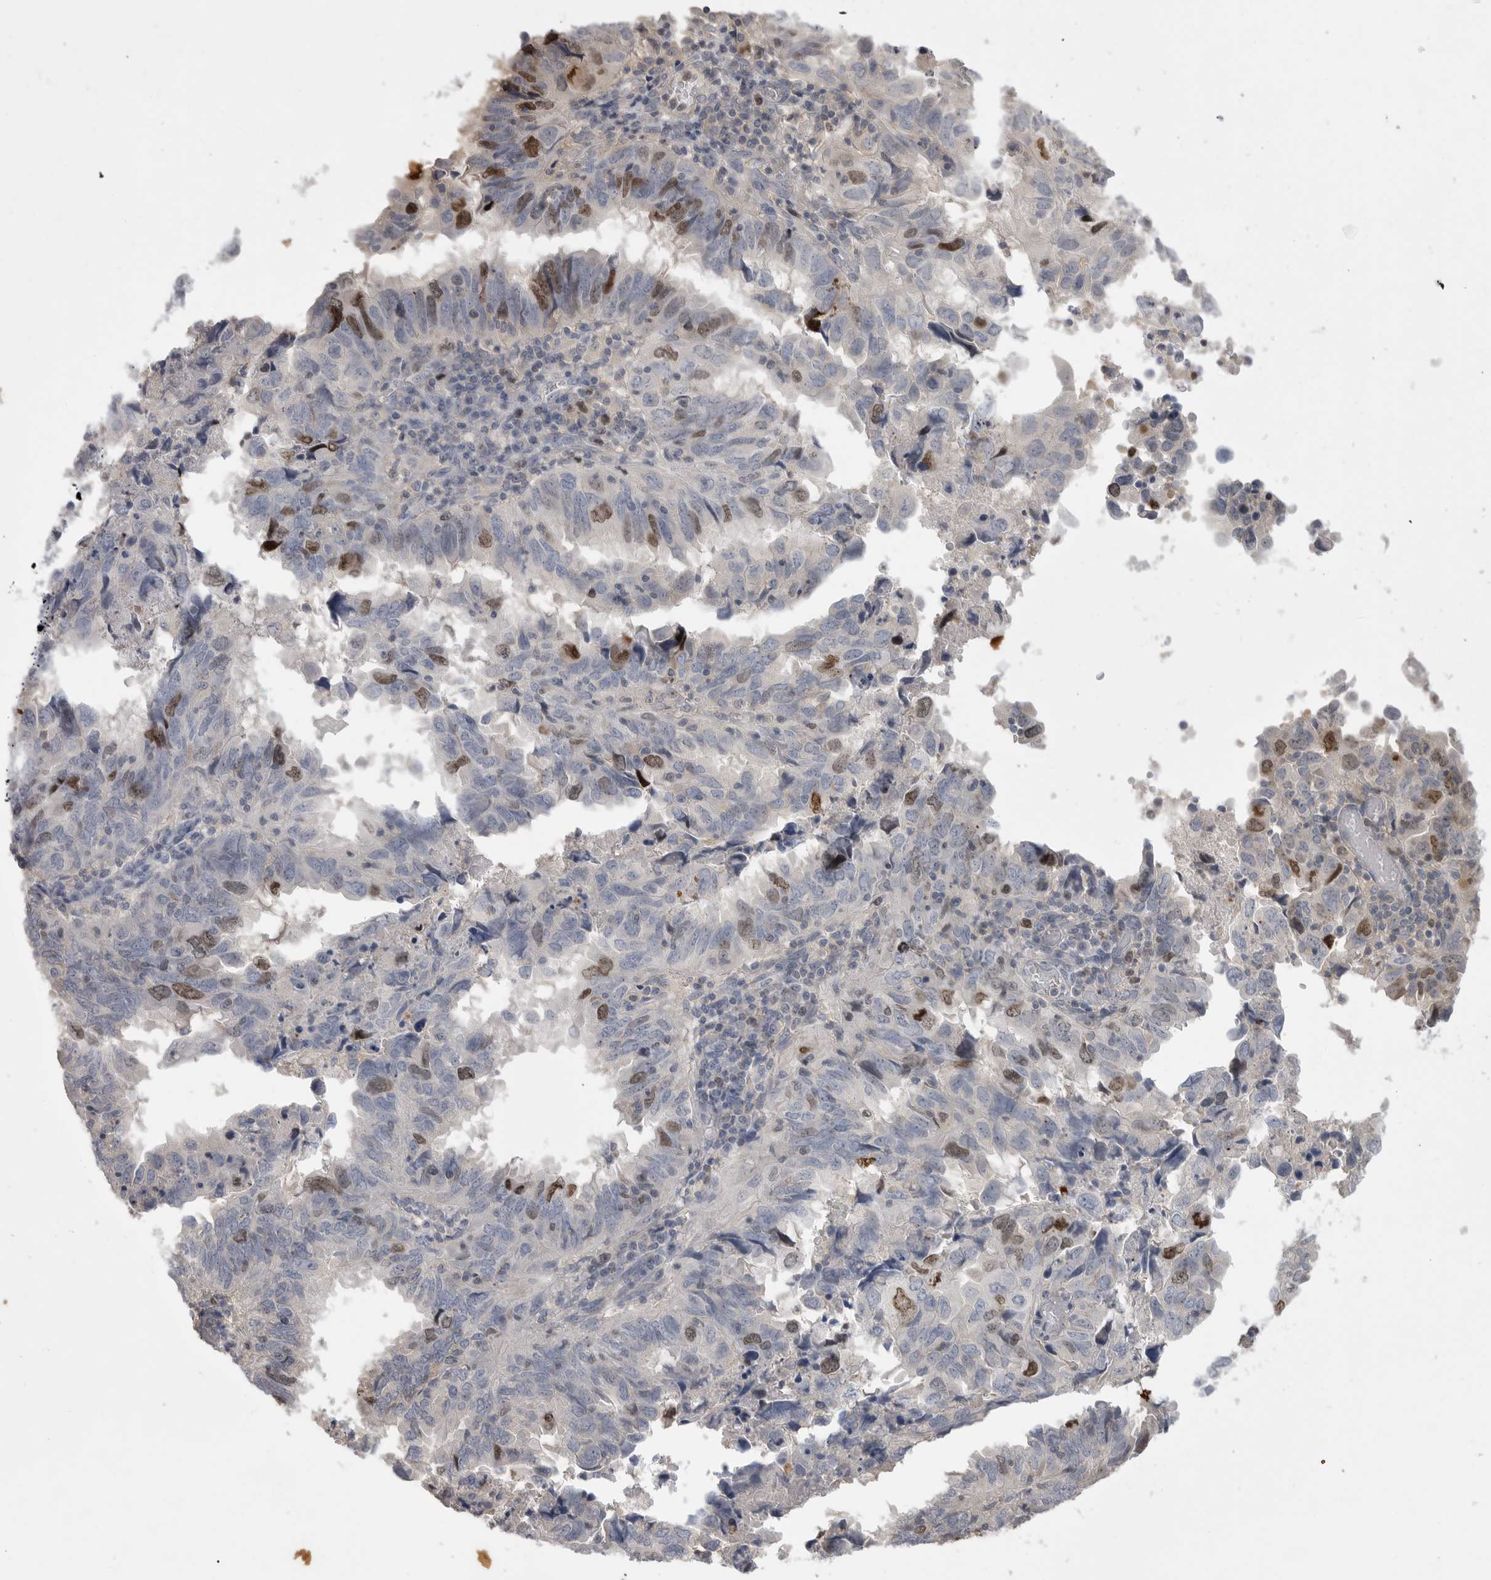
{"staining": {"intensity": "strong", "quantity": "<25%", "location": "nuclear"}, "tissue": "endometrial cancer", "cell_type": "Tumor cells", "image_type": "cancer", "snomed": [{"axis": "morphology", "description": "Adenocarcinoma, NOS"}, {"axis": "topography", "description": "Uterus"}], "caption": "About <25% of tumor cells in human endometrial adenocarcinoma reveal strong nuclear protein expression as visualized by brown immunohistochemical staining.", "gene": "TOP2A", "patient": {"sex": "female", "age": 77}}